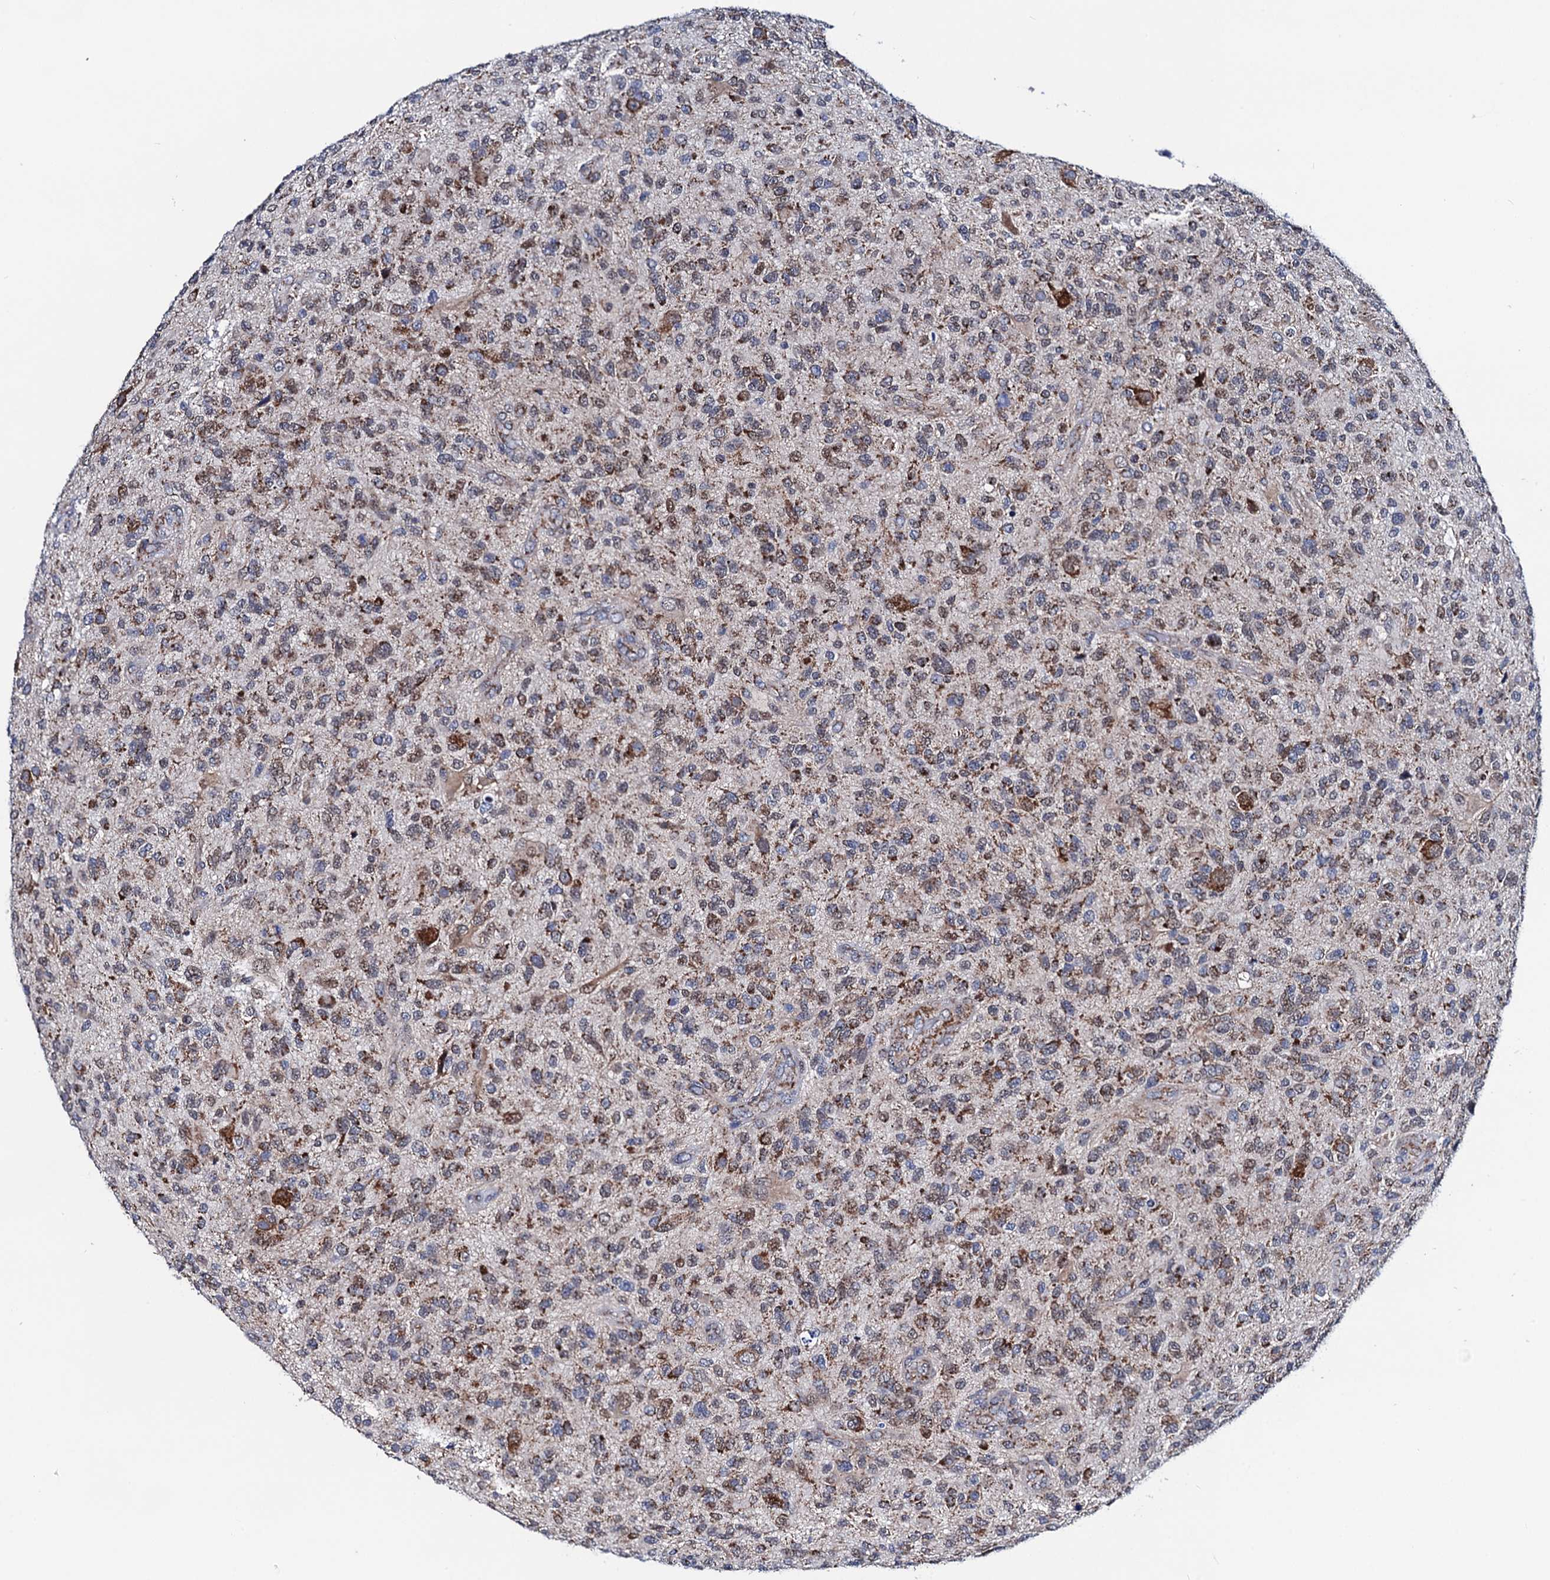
{"staining": {"intensity": "moderate", "quantity": "25%-75%", "location": "cytoplasmic/membranous"}, "tissue": "glioma", "cell_type": "Tumor cells", "image_type": "cancer", "snomed": [{"axis": "morphology", "description": "Glioma, malignant, High grade"}, {"axis": "topography", "description": "Brain"}], "caption": "IHC (DAB (3,3'-diaminobenzidine)) staining of malignant high-grade glioma exhibits moderate cytoplasmic/membranous protein positivity in about 25%-75% of tumor cells. (DAB (3,3'-diaminobenzidine) = brown stain, brightfield microscopy at high magnification).", "gene": "PTCD3", "patient": {"sex": "male", "age": 47}}